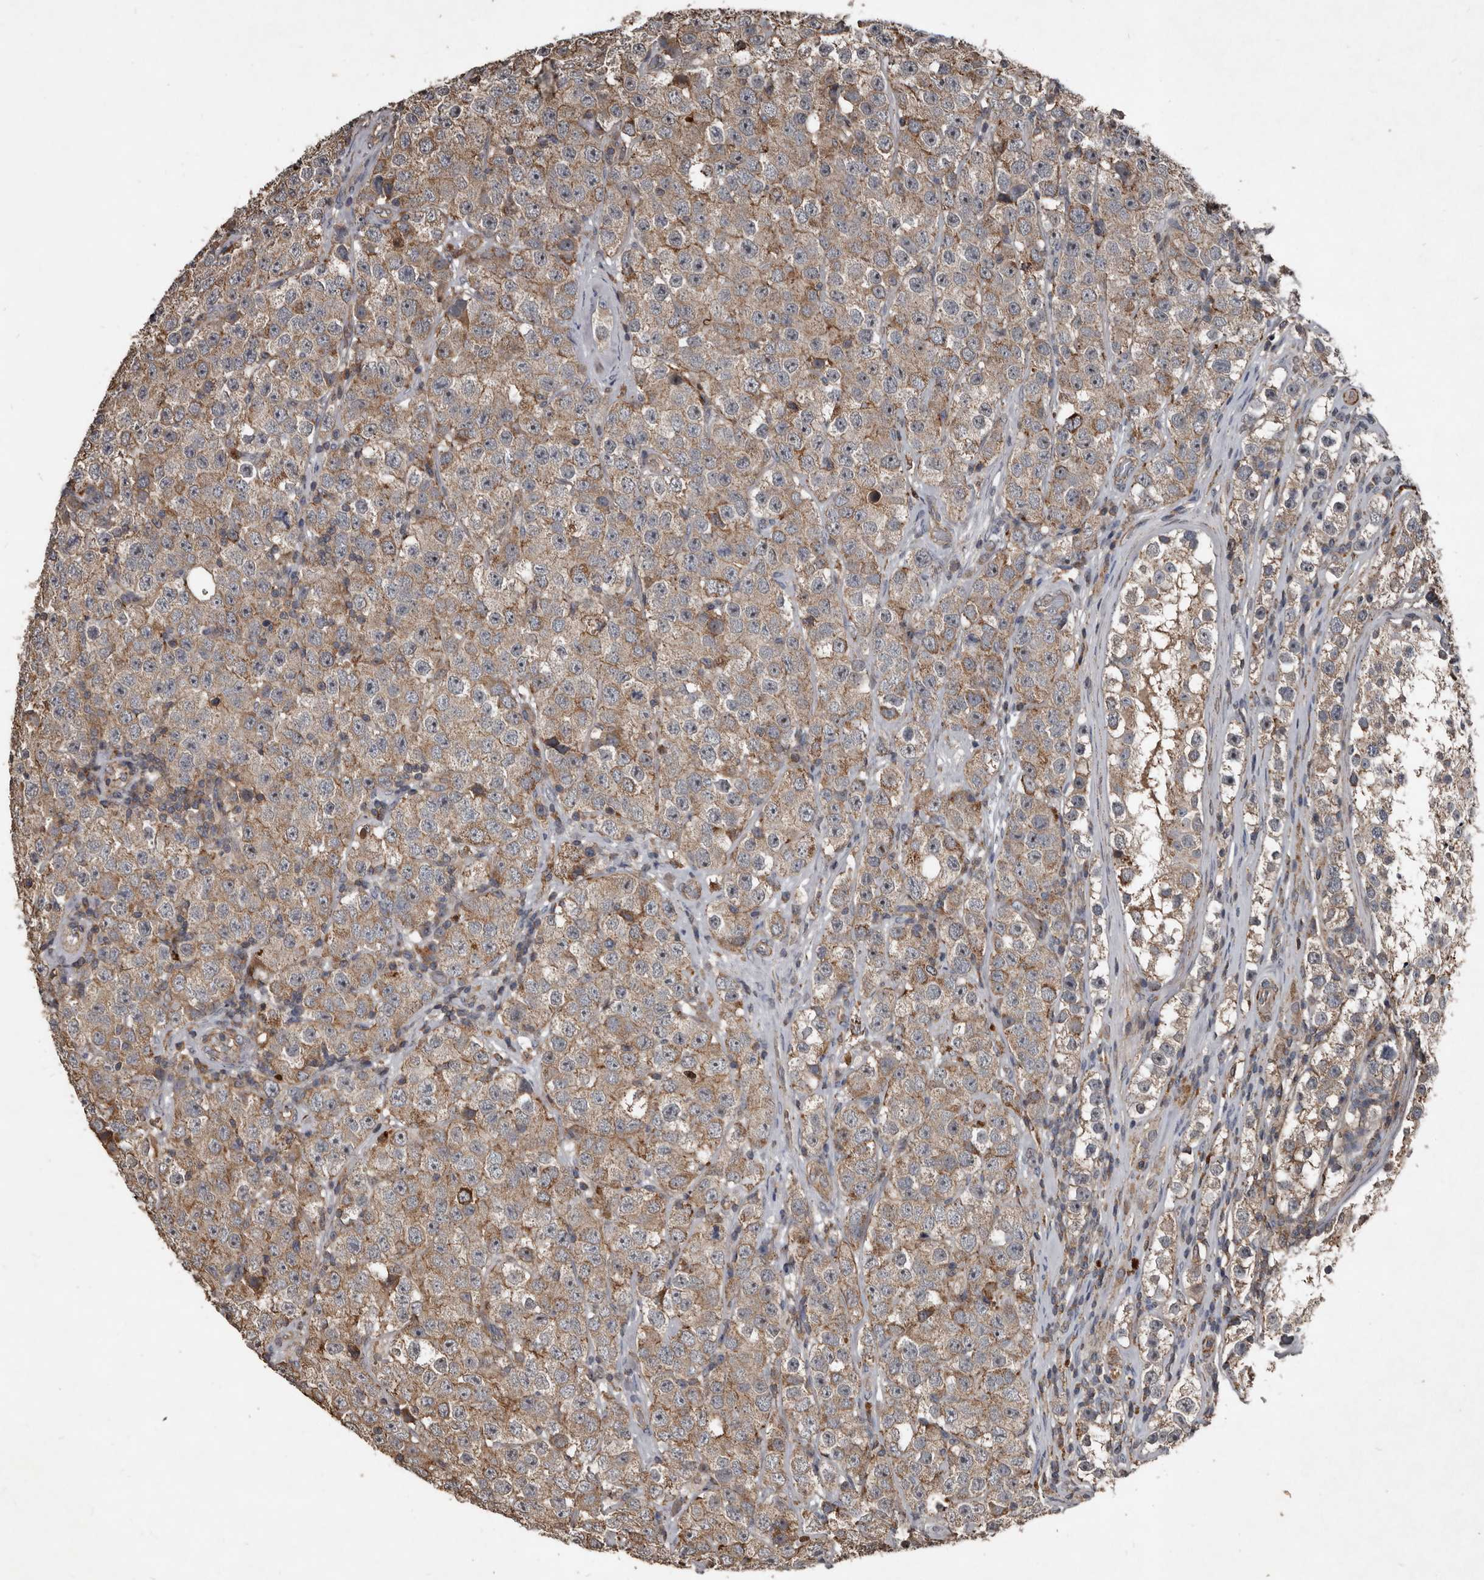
{"staining": {"intensity": "weak", "quantity": ">75%", "location": "cytoplasmic/membranous"}, "tissue": "testis cancer", "cell_type": "Tumor cells", "image_type": "cancer", "snomed": [{"axis": "morphology", "description": "Seminoma, NOS"}, {"axis": "morphology", "description": "Carcinoma, Embryonal, NOS"}, {"axis": "topography", "description": "Testis"}], "caption": "A brown stain highlights weak cytoplasmic/membranous positivity of a protein in testis seminoma tumor cells. (DAB = brown stain, brightfield microscopy at high magnification).", "gene": "GREB1", "patient": {"sex": "male", "age": 28}}